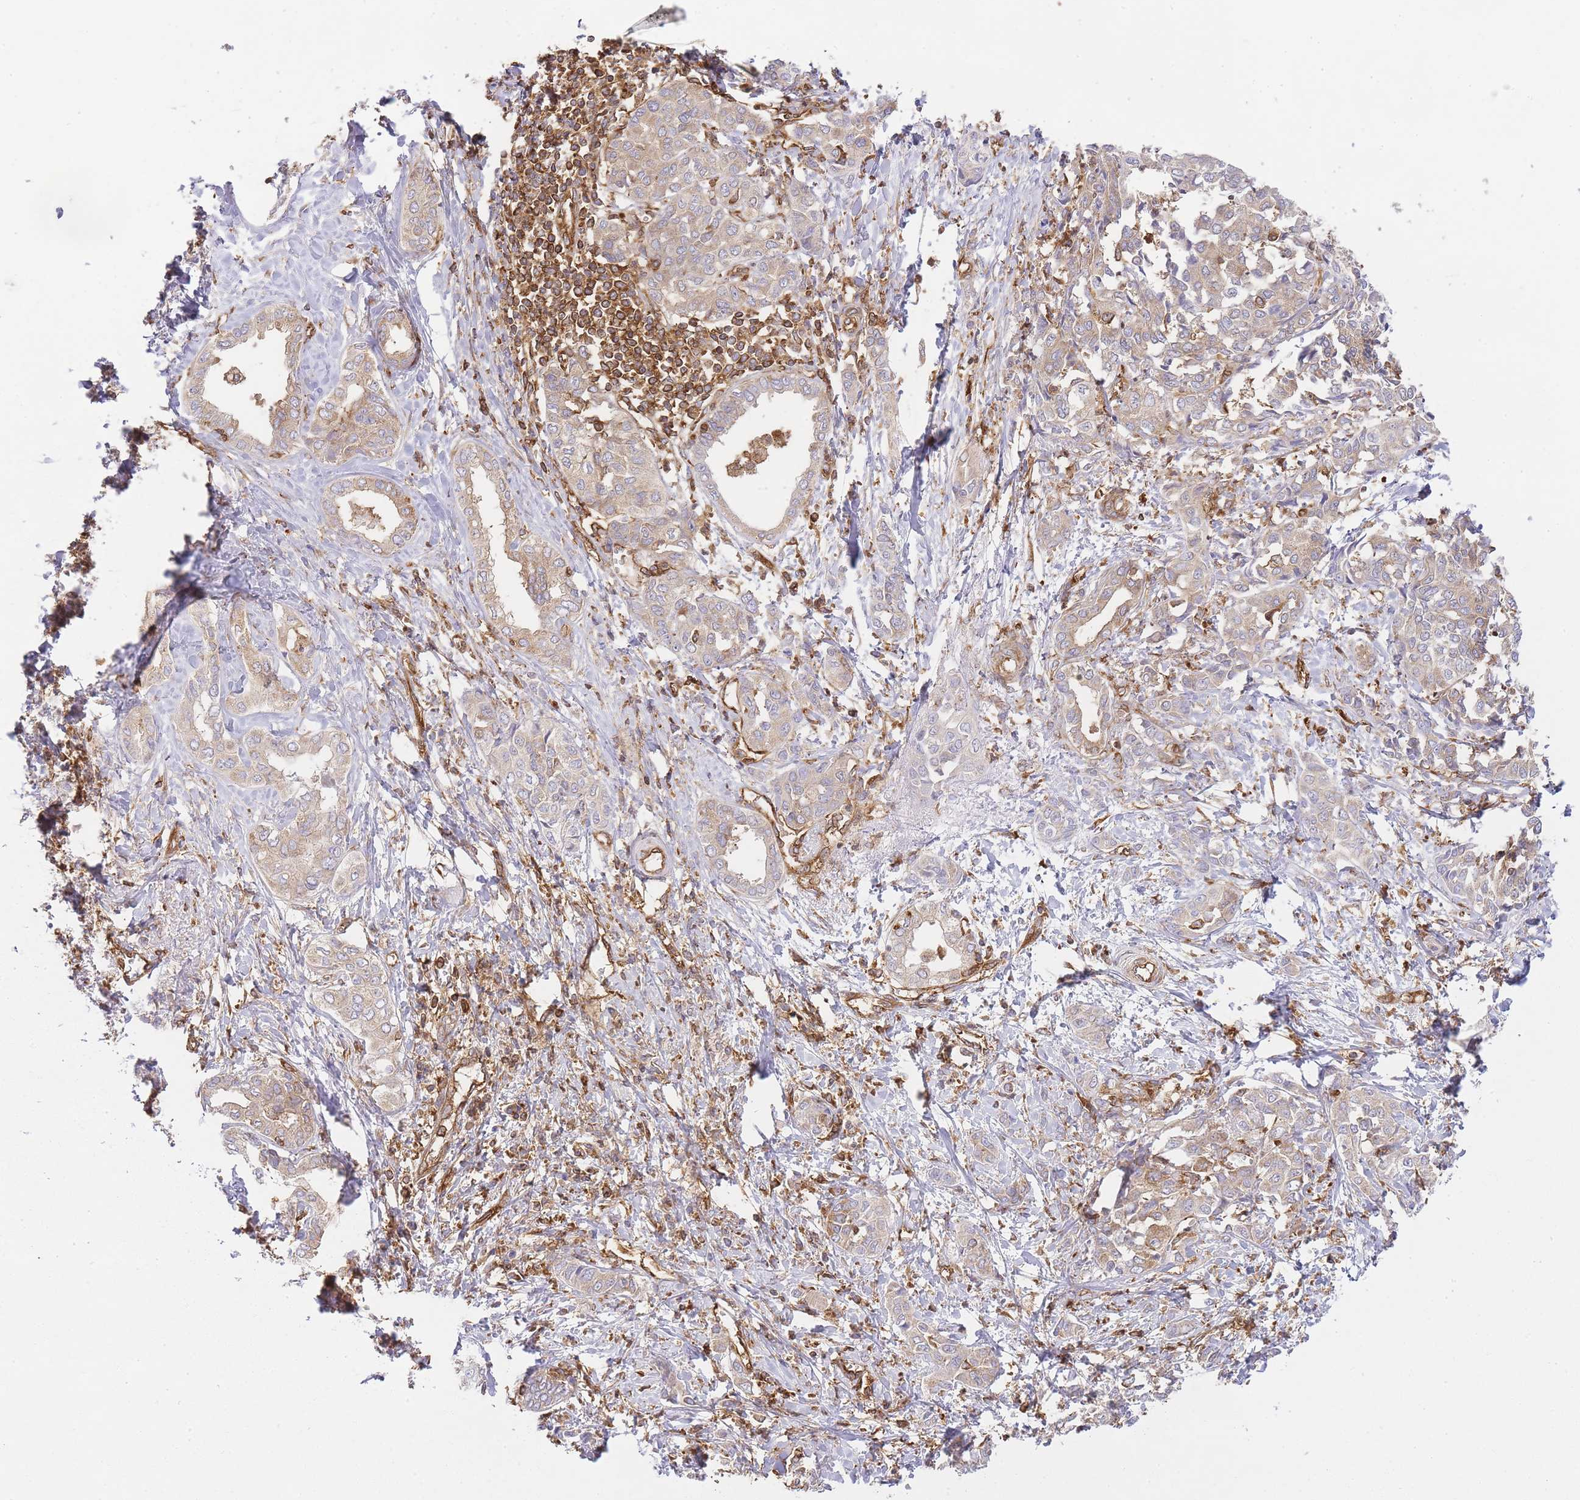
{"staining": {"intensity": "weak", "quantity": ">75%", "location": "cytoplasmic/membranous"}, "tissue": "liver cancer", "cell_type": "Tumor cells", "image_type": "cancer", "snomed": [{"axis": "morphology", "description": "Cholangiocarcinoma"}, {"axis": "topography", "description": "Liver"}], "caption": "The micrograph demonstrates a brown stain indicating the presence of a protein in the cytoplasmic/membranous of tumor cells in cholangiocarcinoma (liver).", "gene": "MSN", "patient": {"sex": "female", "age": 77}}